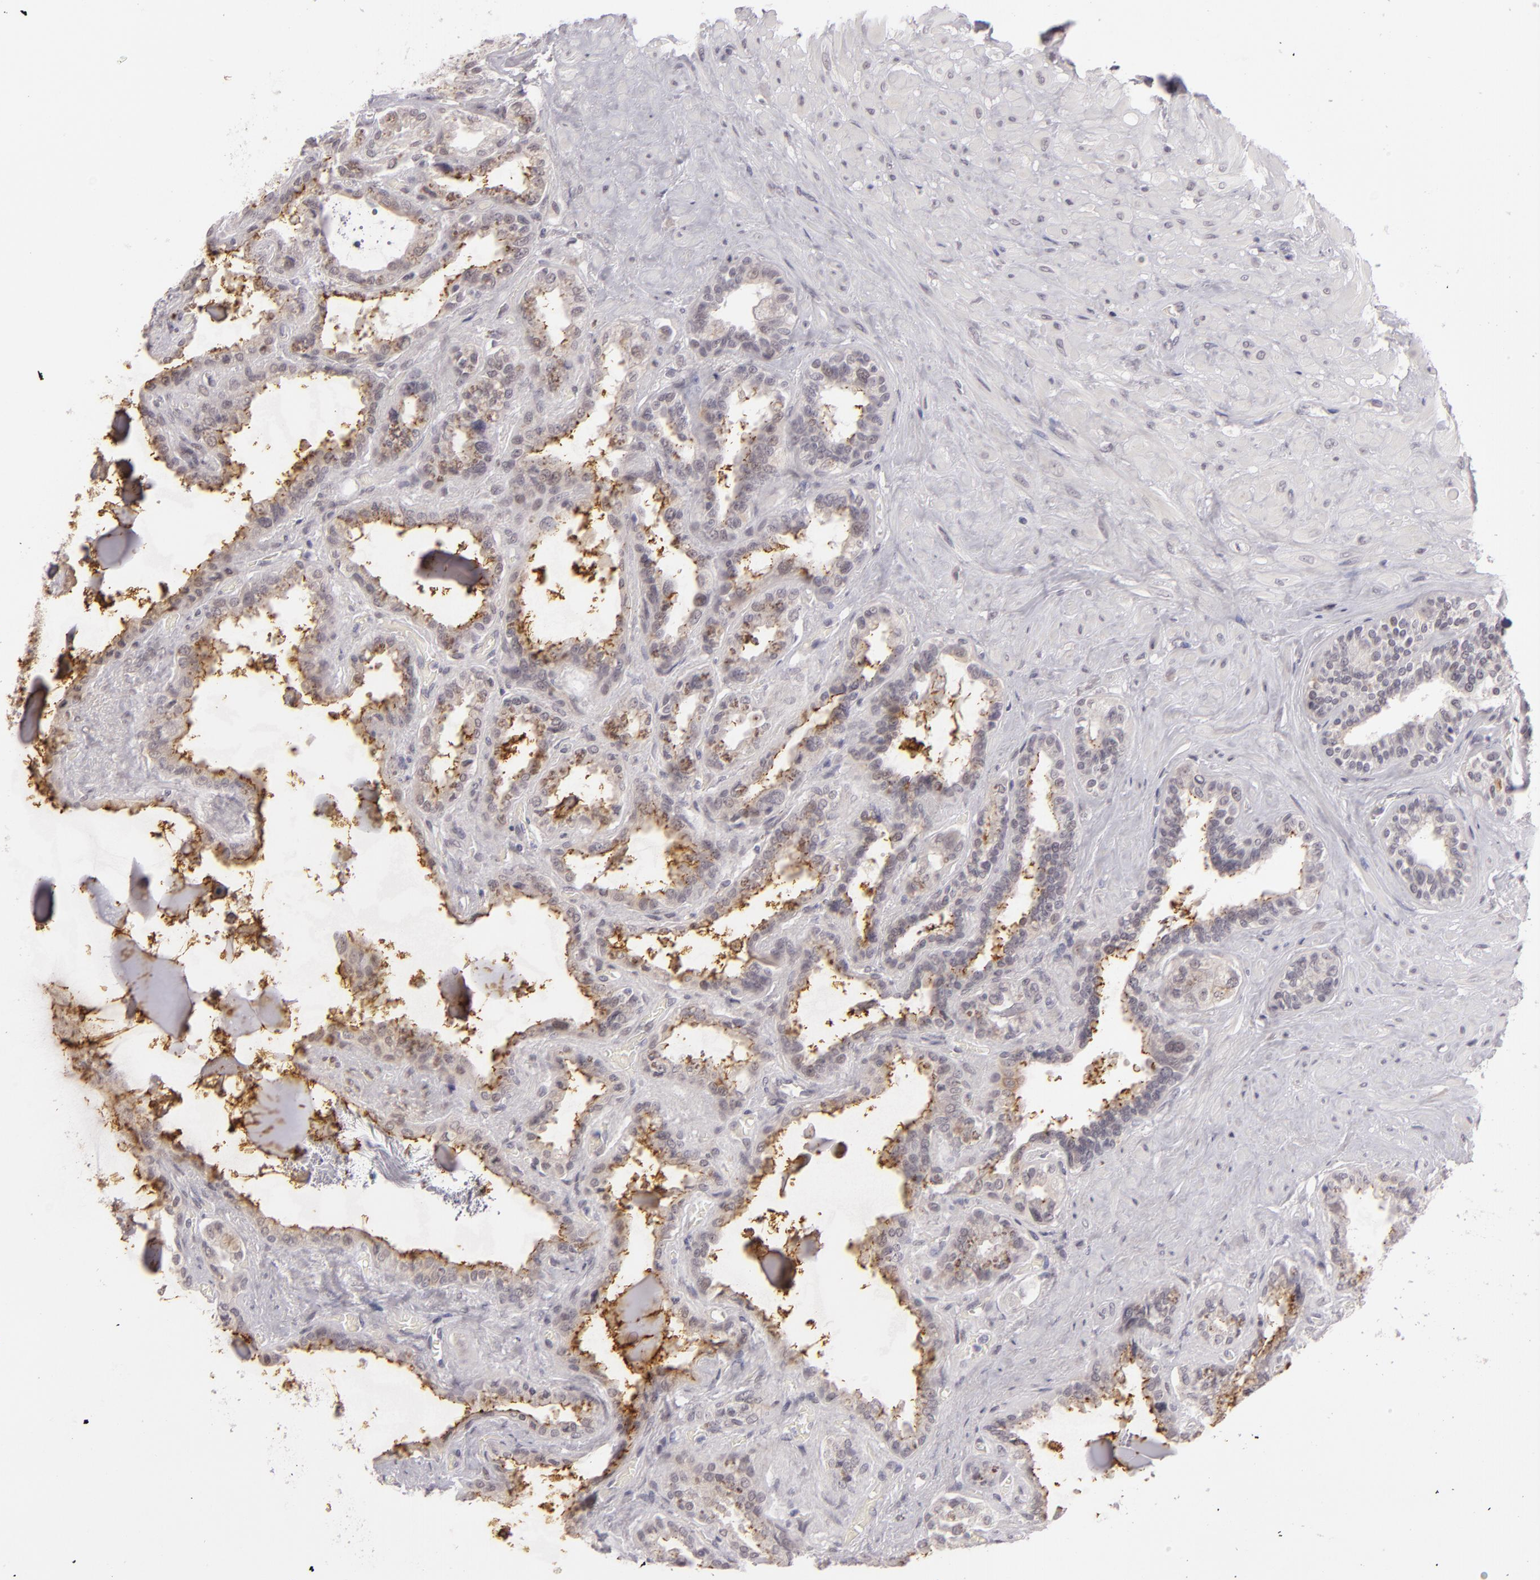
{"staining": {"intensity": "moderate", "quantity": "25%-75%", "location": "cytoplasmic/membranous"}, "tissue": "seminal vesicle", "cell_type": "Glandular cells", "image_type": "normal", "snomed": [{"axis": "morphology", "description": "Normal tissue, NOS"}, {"axis": "morphology", "description": "Inflammation, NOS"}, {"axis": "topography", "description": "Urinary bladder"}, {"axis": "topography", "description": "Prostate"}, {"axis": "topography", "description": "Seminal veicle"}], "caption": "High-magnification brightfield microscopy of unremarkable seminal vesicle stained with DAB (3,3'-diaminobenzidine) (brown) and counterstained with hematoxylin (blue). glandular cells exhibit moderate cytoplasmic/membranous expression is present in about25%-75% of cells. (DAB (3,3'-diaminobenzidine) = brown stain, brightfield microscopy at high magnification).", "gene": "ZNF205", "patient": {"sex": "male", "age": 82}}